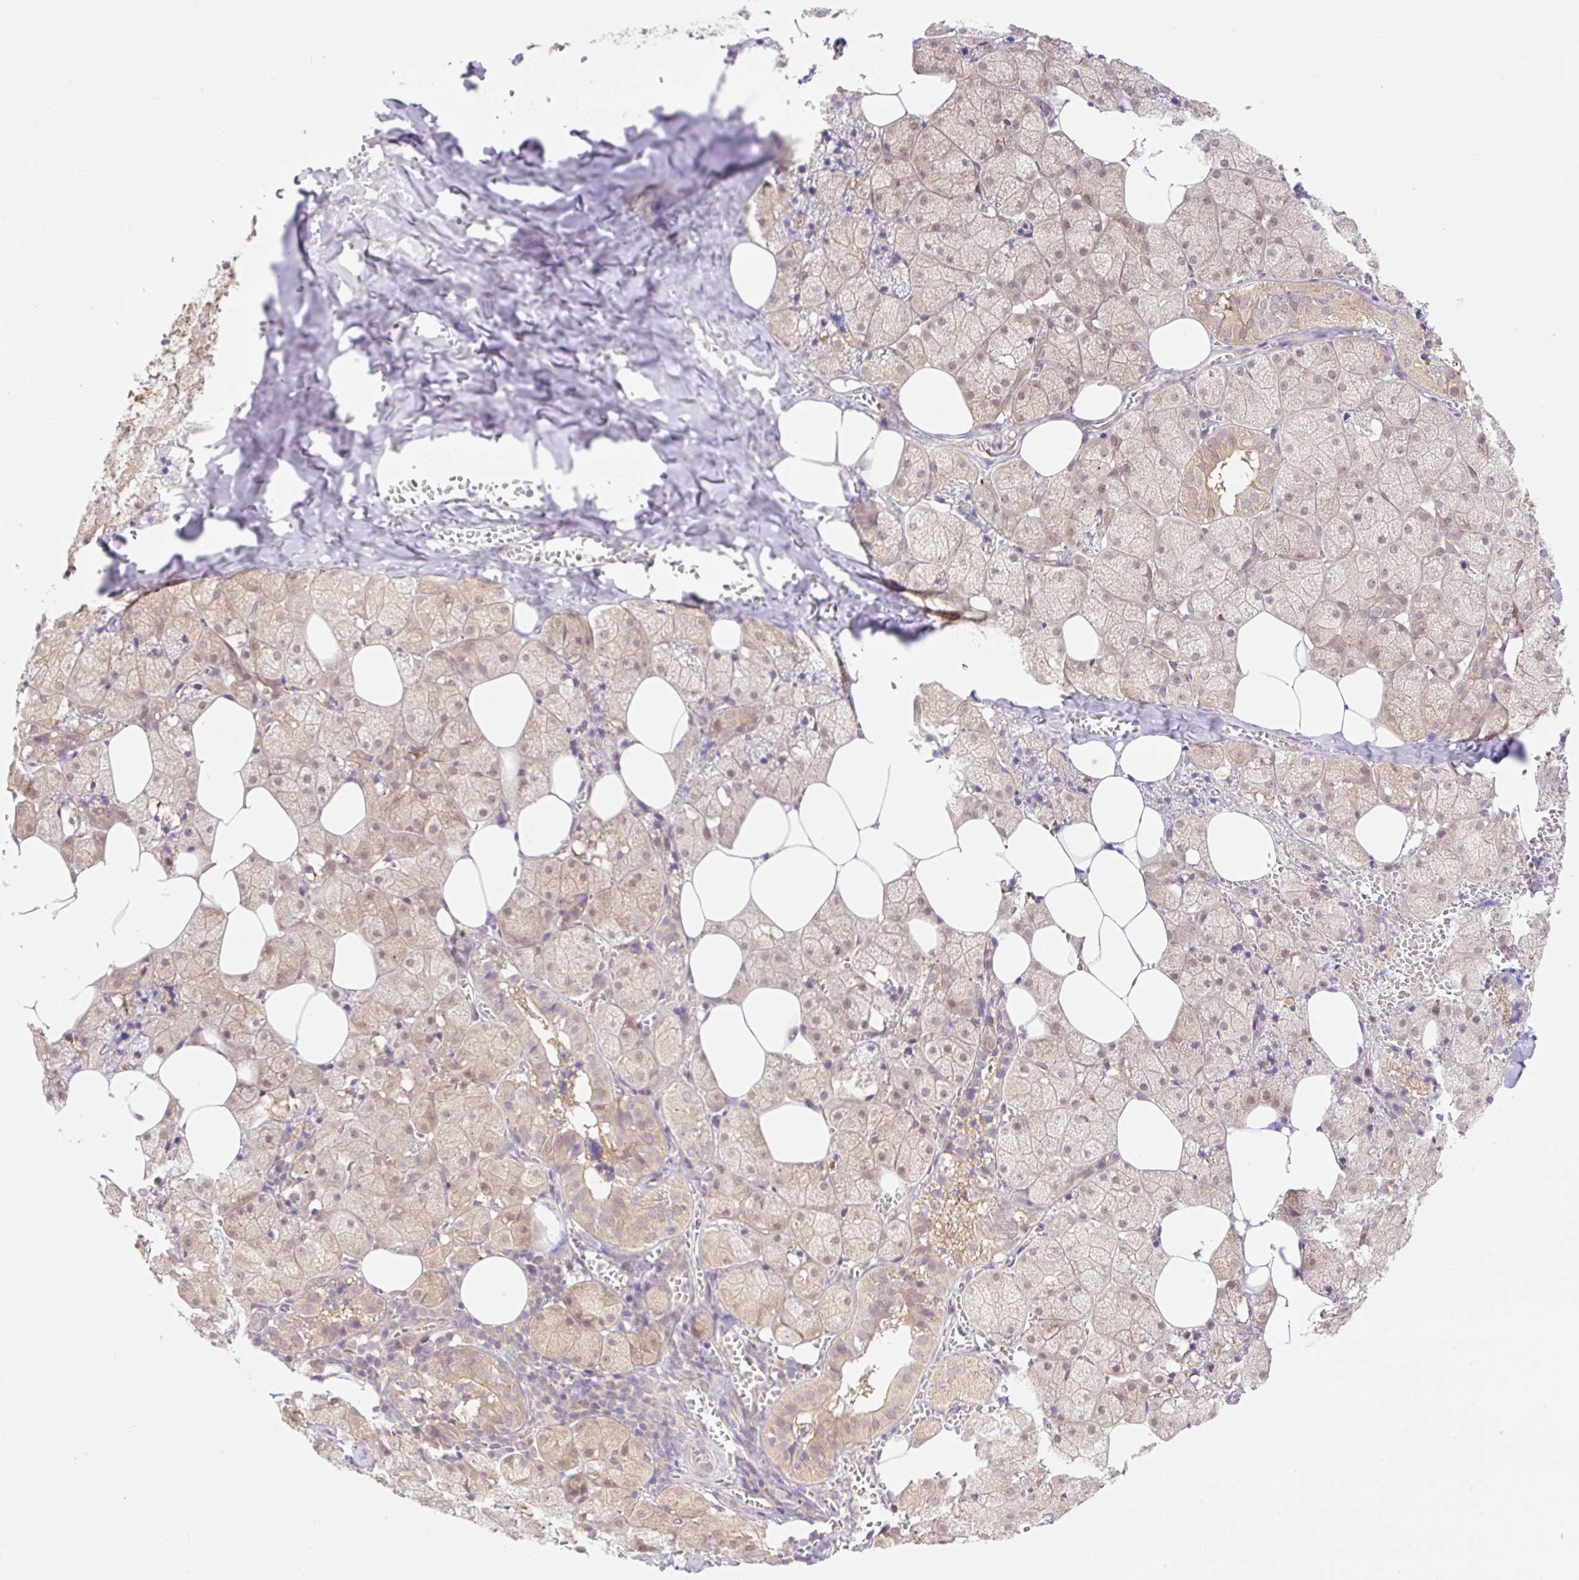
{"staining": {"intensity": "moderate", "quantity": ">75%", "location": "cytoplasmic/membranous,nuclear"}, "tissue": "salivary gland", "cell_type": "Glandular cells", "image_type": "normal", "snomed": [{"axis": "morphology", "description": "Normal tissue, NOS"}, {"axis": "topography", "description": "Salivary gland"}, {"axis": "topography", "description": "Peripheral nerve tissue"}], "caption": "A brown stain labels moderate cytoplasmic/membranous,nuclear staining of a protein in glandular cells of benign human salivary gland. Nuclei are stained in blue.", "gene": "VPS25", "patient": {"sex": "male", "age": 38}}